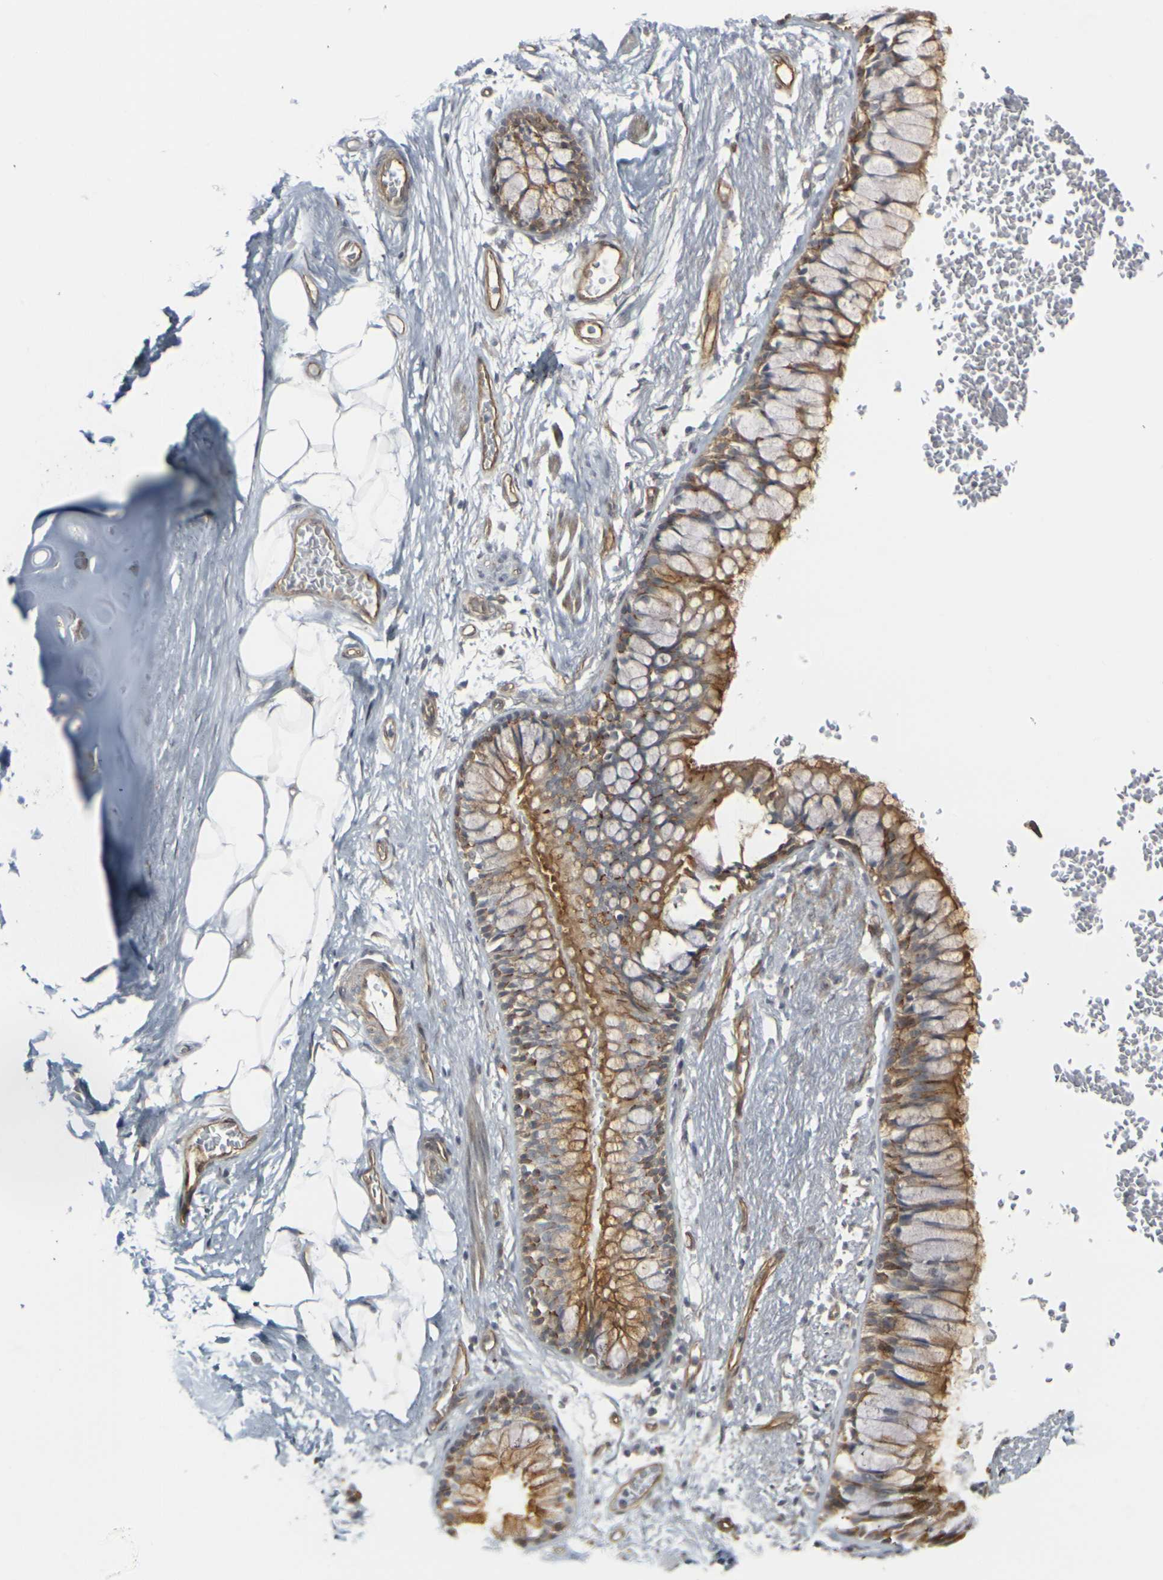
{"staining": {"intensity": "negative", "quantity": "none", "location": "none"}, "tissue": "adipose tissue", "cell_type": "Adipocytes", "image_type": "normal", "snomed": [{"axis": "morphology", "description": "Normal tissue, NOS"}, {"axis": "topography", "description": "Cartilage tissue"}, {"axis": "topography", "description": "Bronchus"}], "caption": "Unremarkable adipose tissue was stained to show a protein in brown. There is no significant expression in adipocytes.", "gene": "MYOF", "patient": {"sex": "female", "age": 73}}